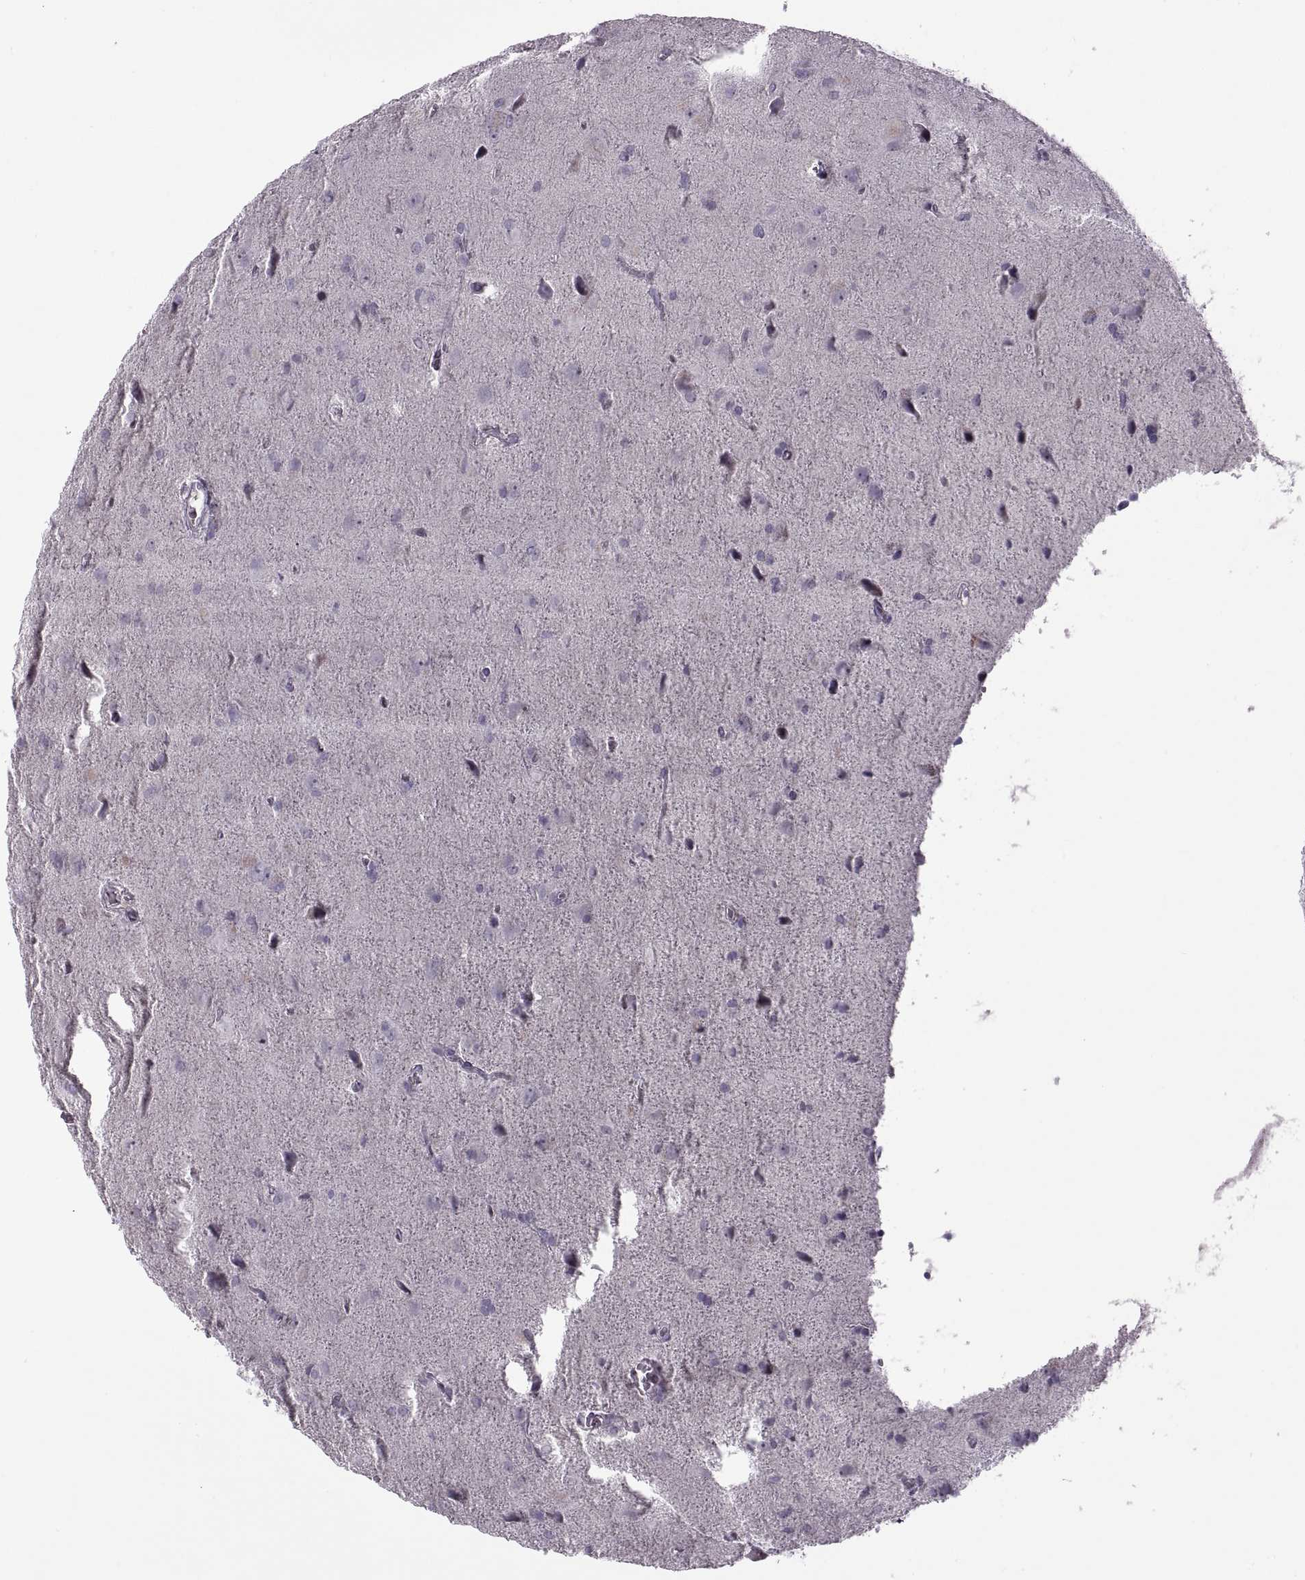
{"staining": {"intensity": "negative", "quantity": "none", "location": "none"}, "tissue": "glioma", "cell_type": "Tumor cells", "image_type": "cancer", "snomed": [{"axis": "morphology", "description": "Glioma, malignant, Low grade"}, {"axis": "topography", "description": "Brain"}], "caption": "IHC photomicrograph of human malignant low-grade glioma stained for a protein (brown), which exhibits no expression in tumor cells.", "gene": "RSPH6A", "patient": {"sex": "male", "age": 58}}